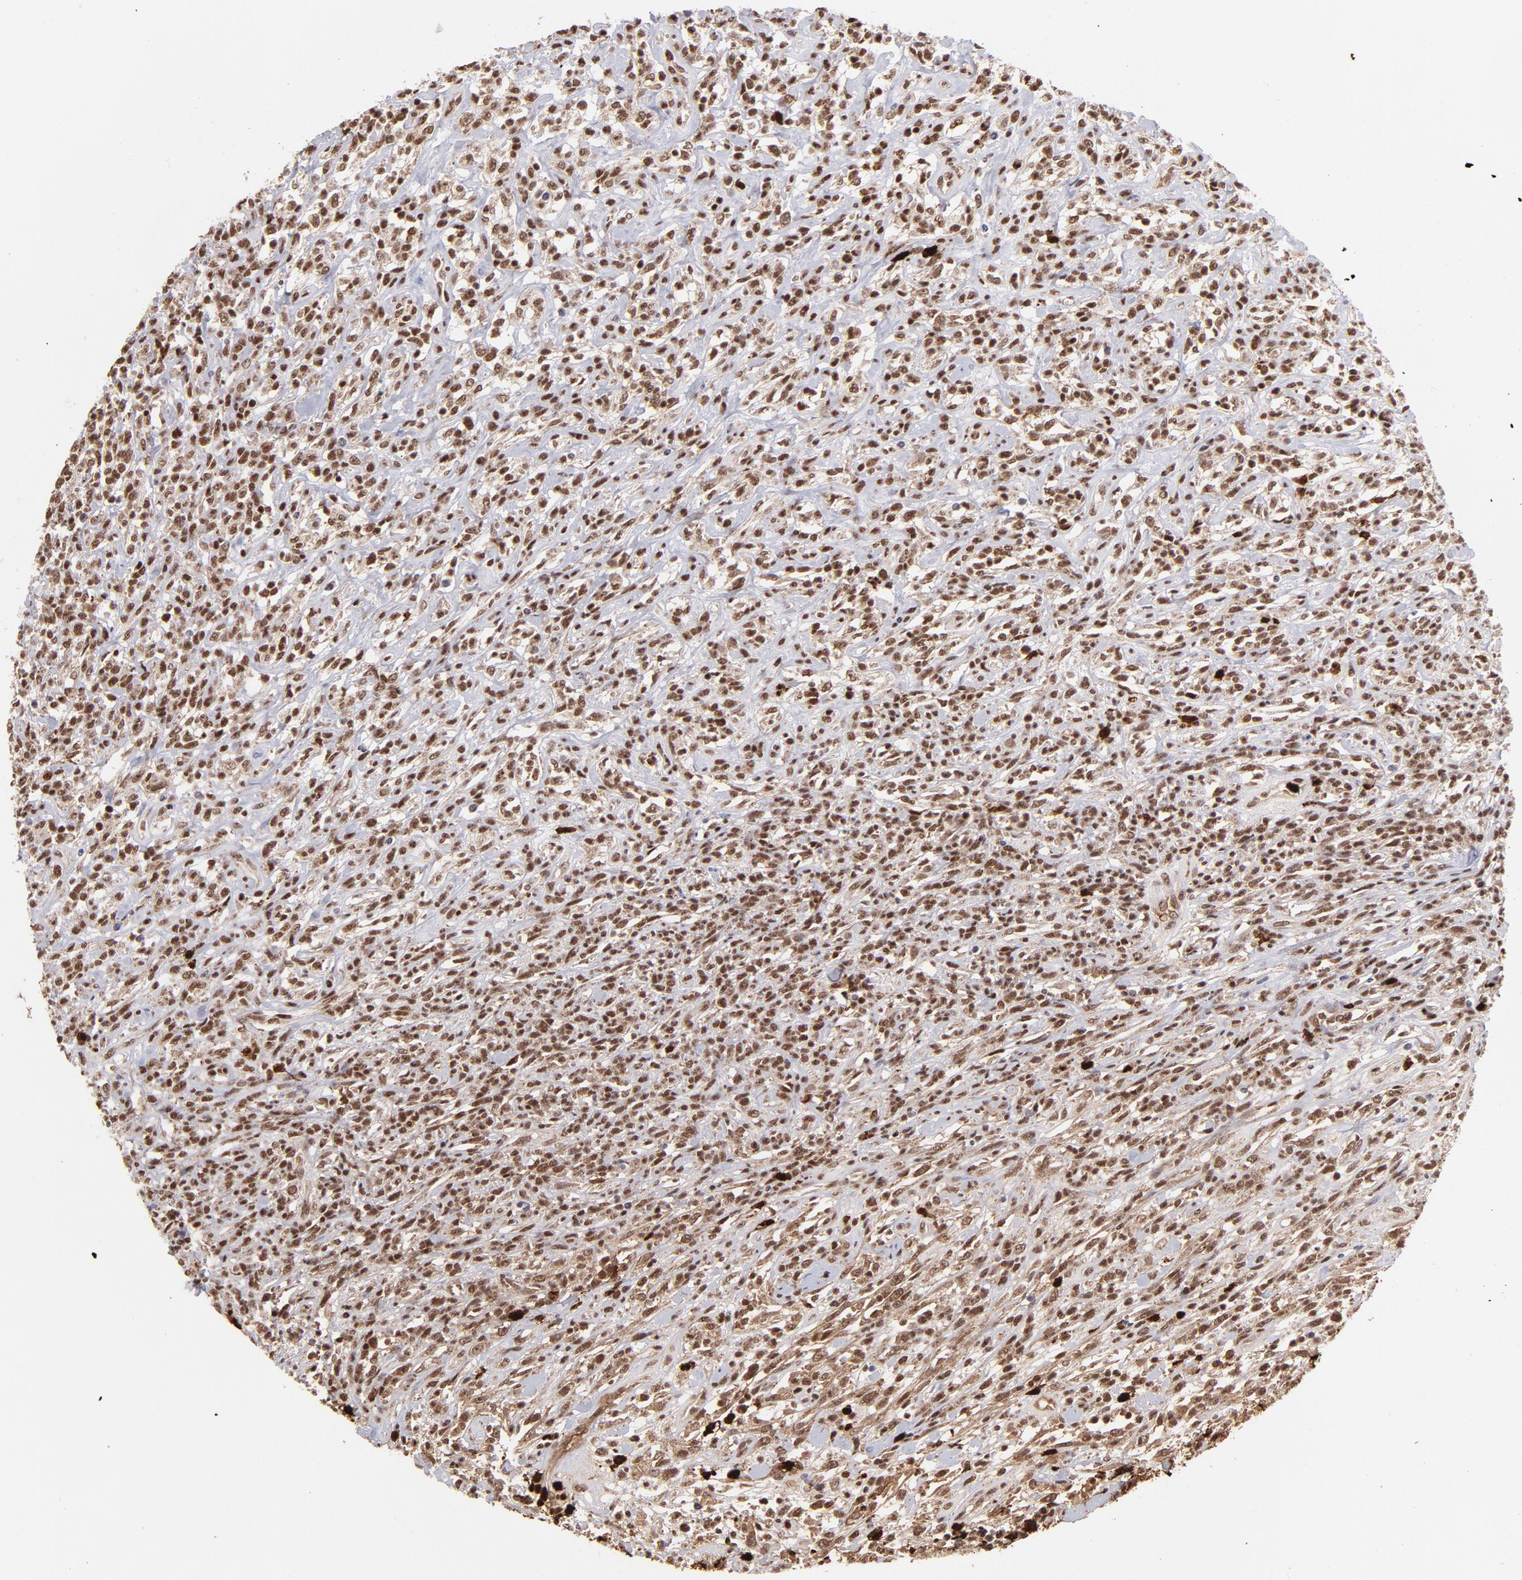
{"staining": {"intensity": "moderate", "quantity": ">75%", "location": "cytoplasmic/membranous,nuclear"}, "tissue": "lymphoma", "cell_type": "Tumor cells", "image_type": "cancer", "snomed": [{"axis": "morphology", "description": "Malignant lymphoma, non-Hodgkin's type, High grade"}, {"axis": "topography", "description": "Lymph node"}], "caption": "Protein staining exhibits moderate cytoplasmic/membranous and nuclear staining in about >75% of tumor cells in lymphoma.", "gene": "ZFX", "patient": {"sex": "female", "age": 73}}